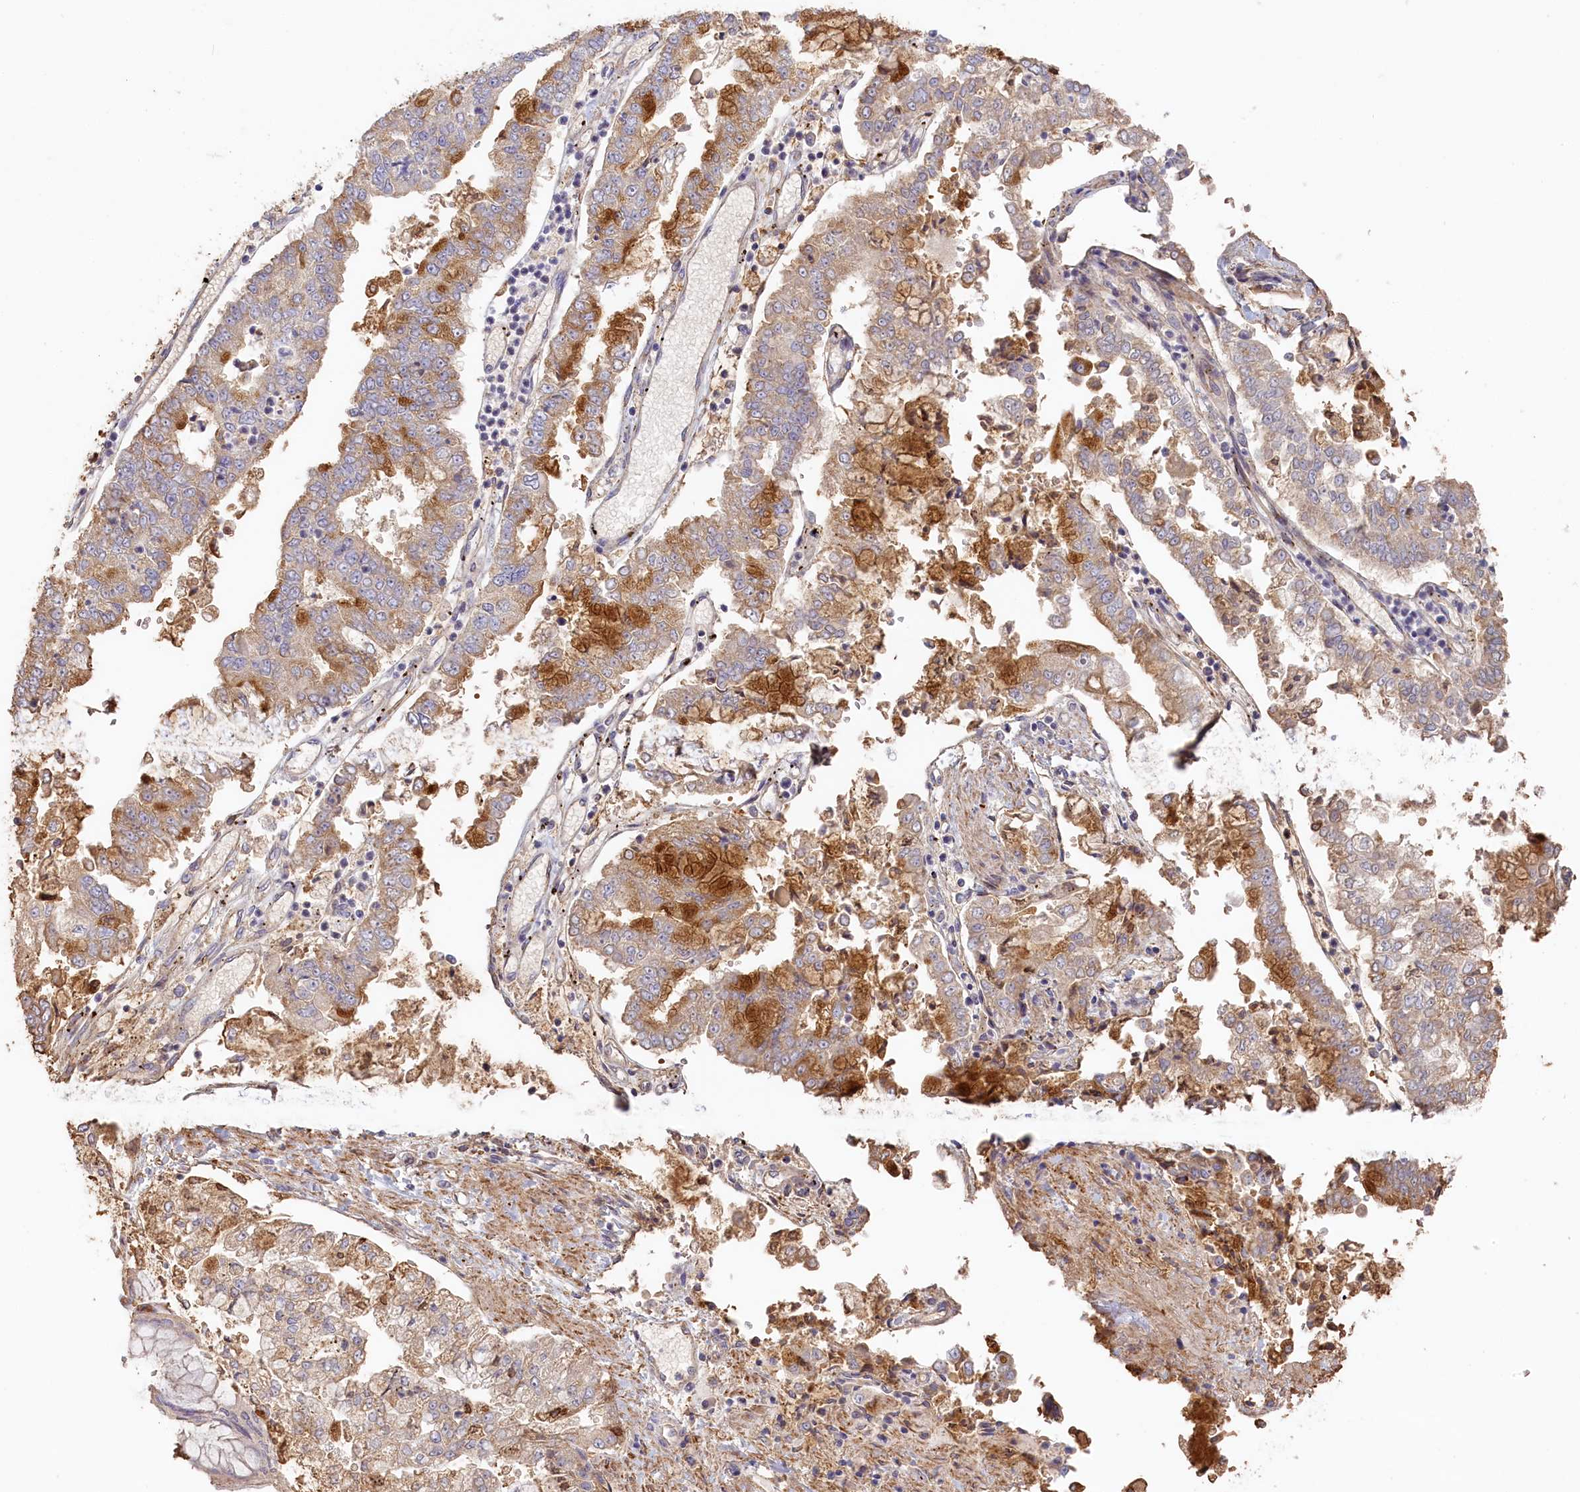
{"staining": {"intensity": "moderate", "quantity": "25%-75%", "location": "cytoplasmic/membranous"}, "tissue": "stomach cancer", "cell_type": "Tumor cells", "image_type": "cancer", "snomed": [{"axis": "morphology", "description": "Adenocarcinoma, NOS"}, {"axis": "topography", "description": "Stomach"}], "caption": "Immunohistochemistry (IHC) photomicrograph of neoplastic tissue: stomach cancer stained using immunohistochemistry (IHC) displays medium levels of moderate protein expression localized specifically in the cytoplasmic/membranous of tumor cells, appearing as a cytoplasmic/membranous brown color.", "gene": "STX16", "patient": {"sex": "male", "age": 76}}